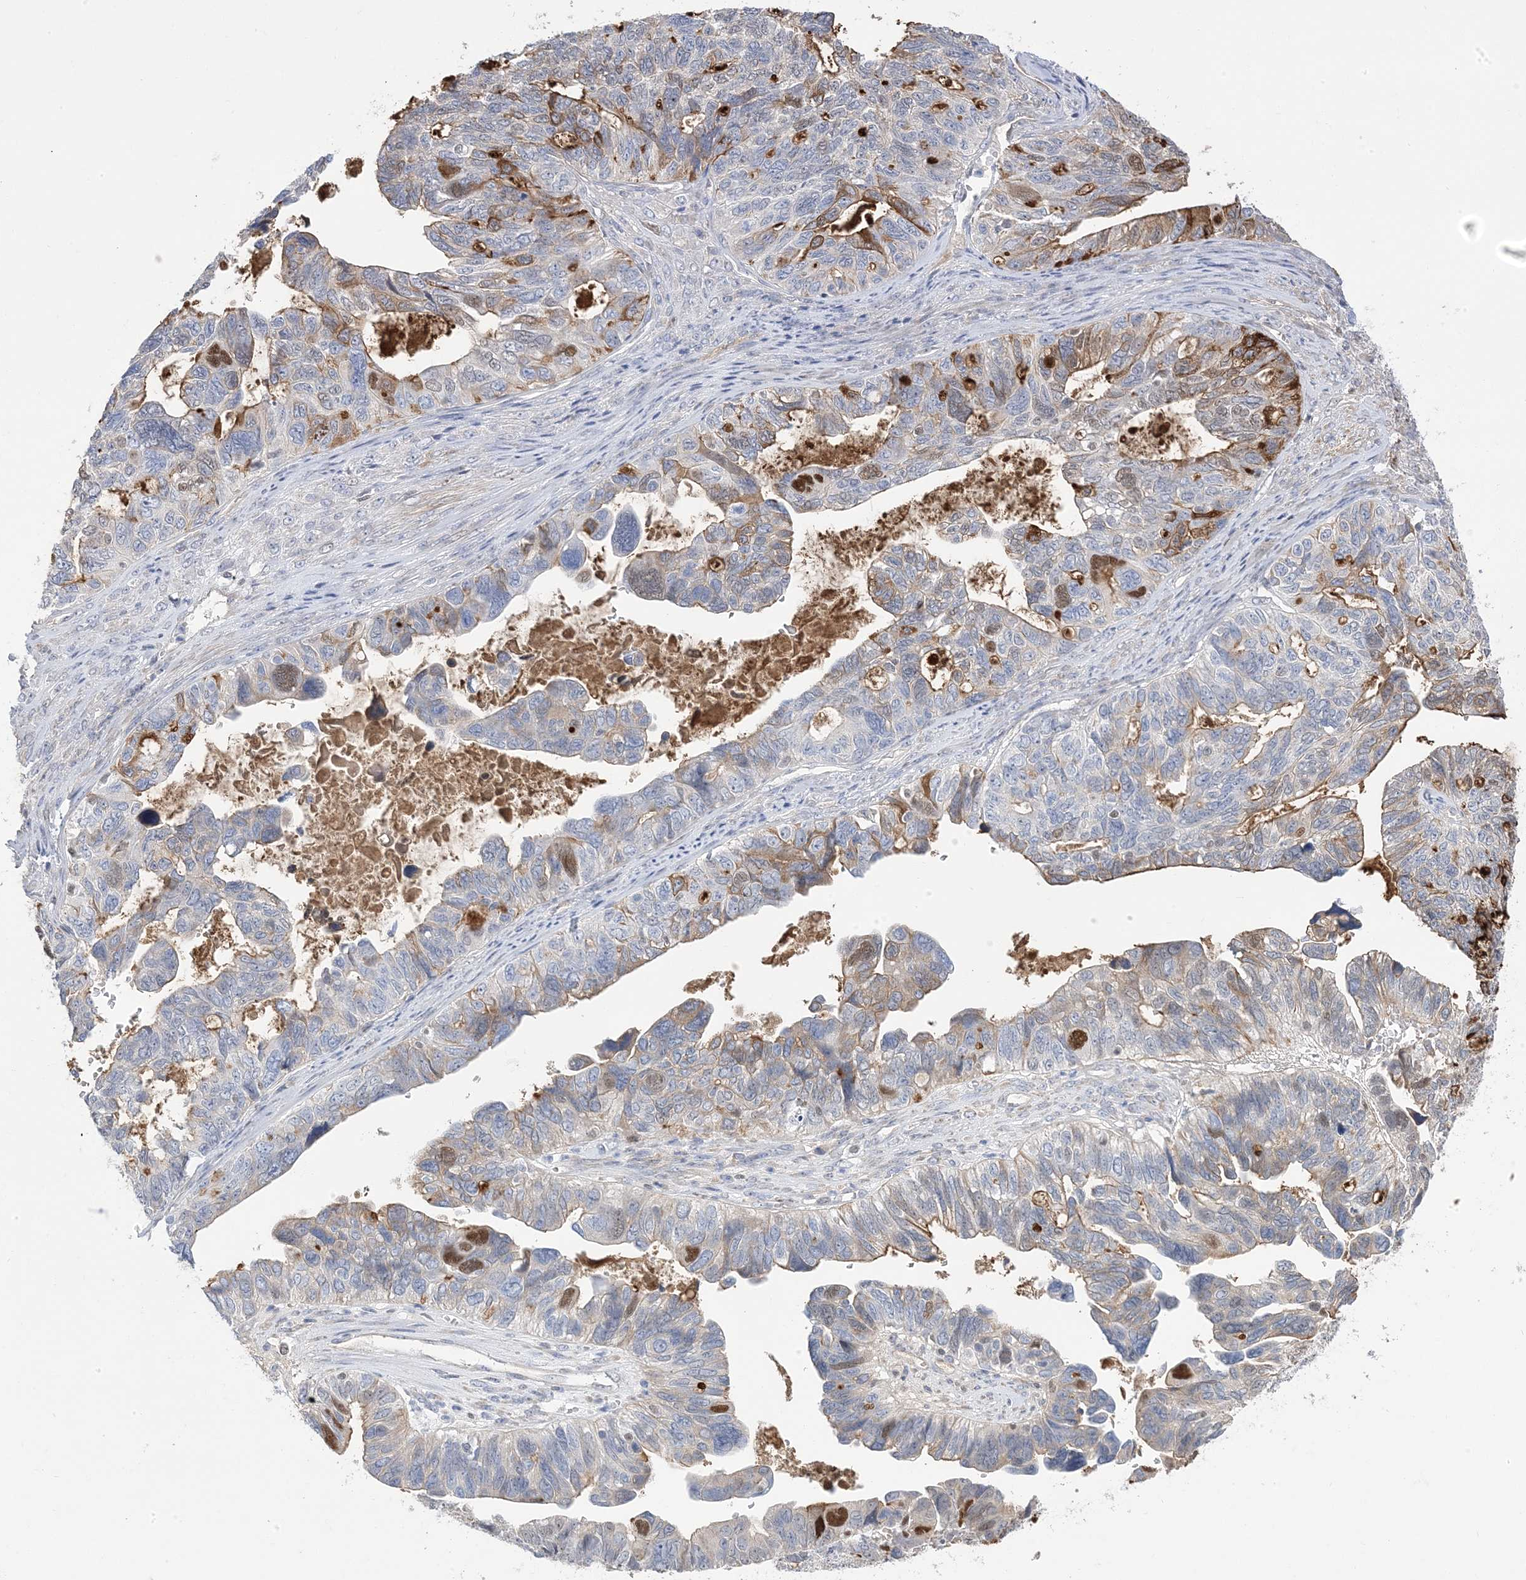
{"staining": {"intensity": "moderate", "quantity": "<25%", "location": "cytoplasmic/membranous"}, "tissue": "ovarian cancer", "cell_type": "Tumor cells", "image_type": "cancer", "snomed": [{"axis": "morphology", "description": "Cystadenocarcinoma, serous, NOS"}, {"axis": "topography", "description": "Ovary"}], "caption": "Ovarian cancer was stained to show a protein in brown. There is low levels of moderate cytoplasmic/membranous expression in about <25% of tumor cells.", "gene": "GTPBP6", "patient": {"sex": "female", "age": 79}}